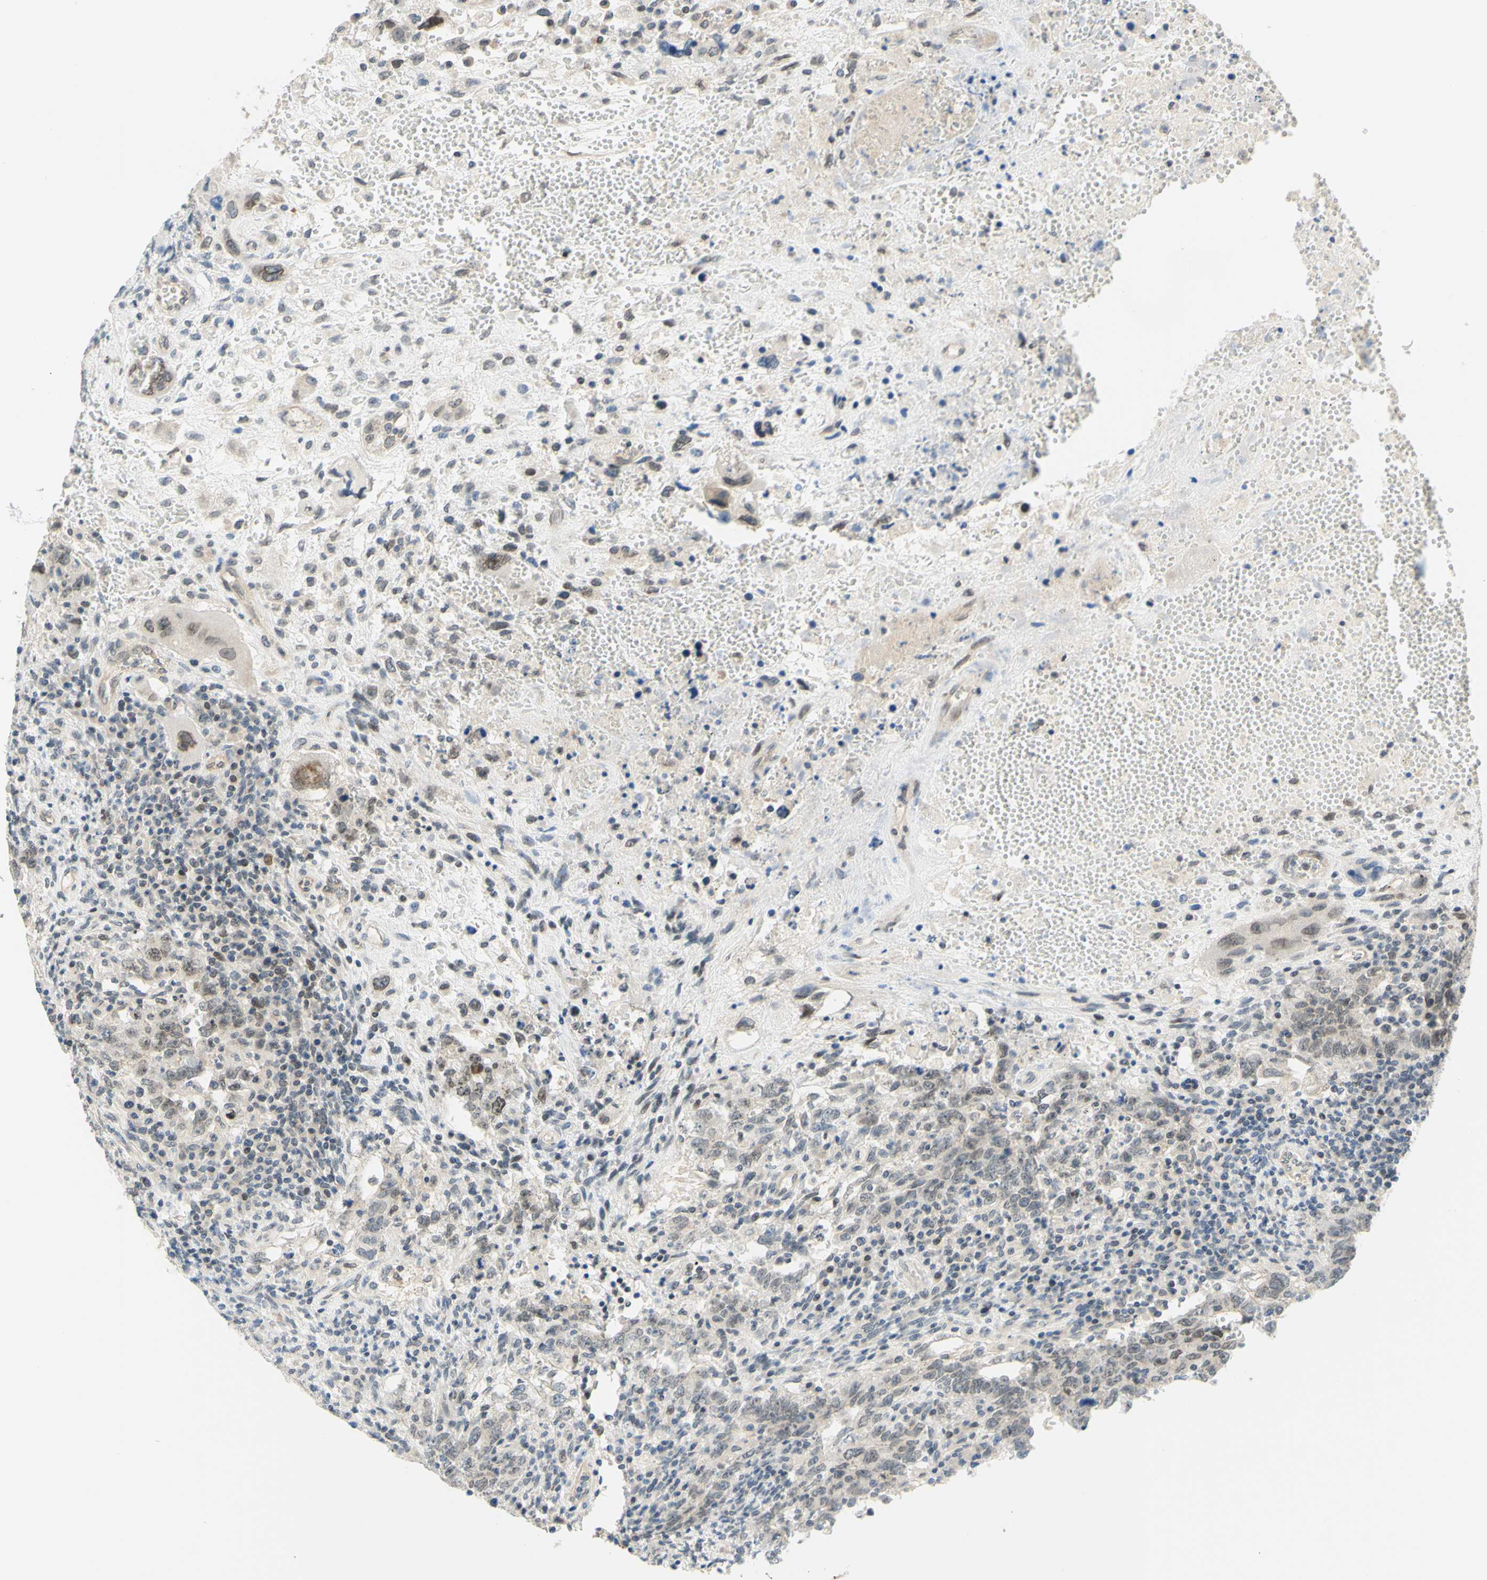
{"staining": {"intensity": "weak", "quantity": "<25%", "location": "nuclear"}, "tissue": "testis cancer", "cell_type": "Tumor cells", "image_type": "cancer", "snomed": [{"axis": "morphology", "description": "Carcinoma, Embryonal, NOS"}, {"axis": "topography", "description": "Testis"}], "caption": "Immunohistochemical staining of testis cancer (embryonal carcinoma) demonstrates no significant expression in tumor cells.", "gene": "C2CD2L", "patient": {"sex": "male", "age": 26}}